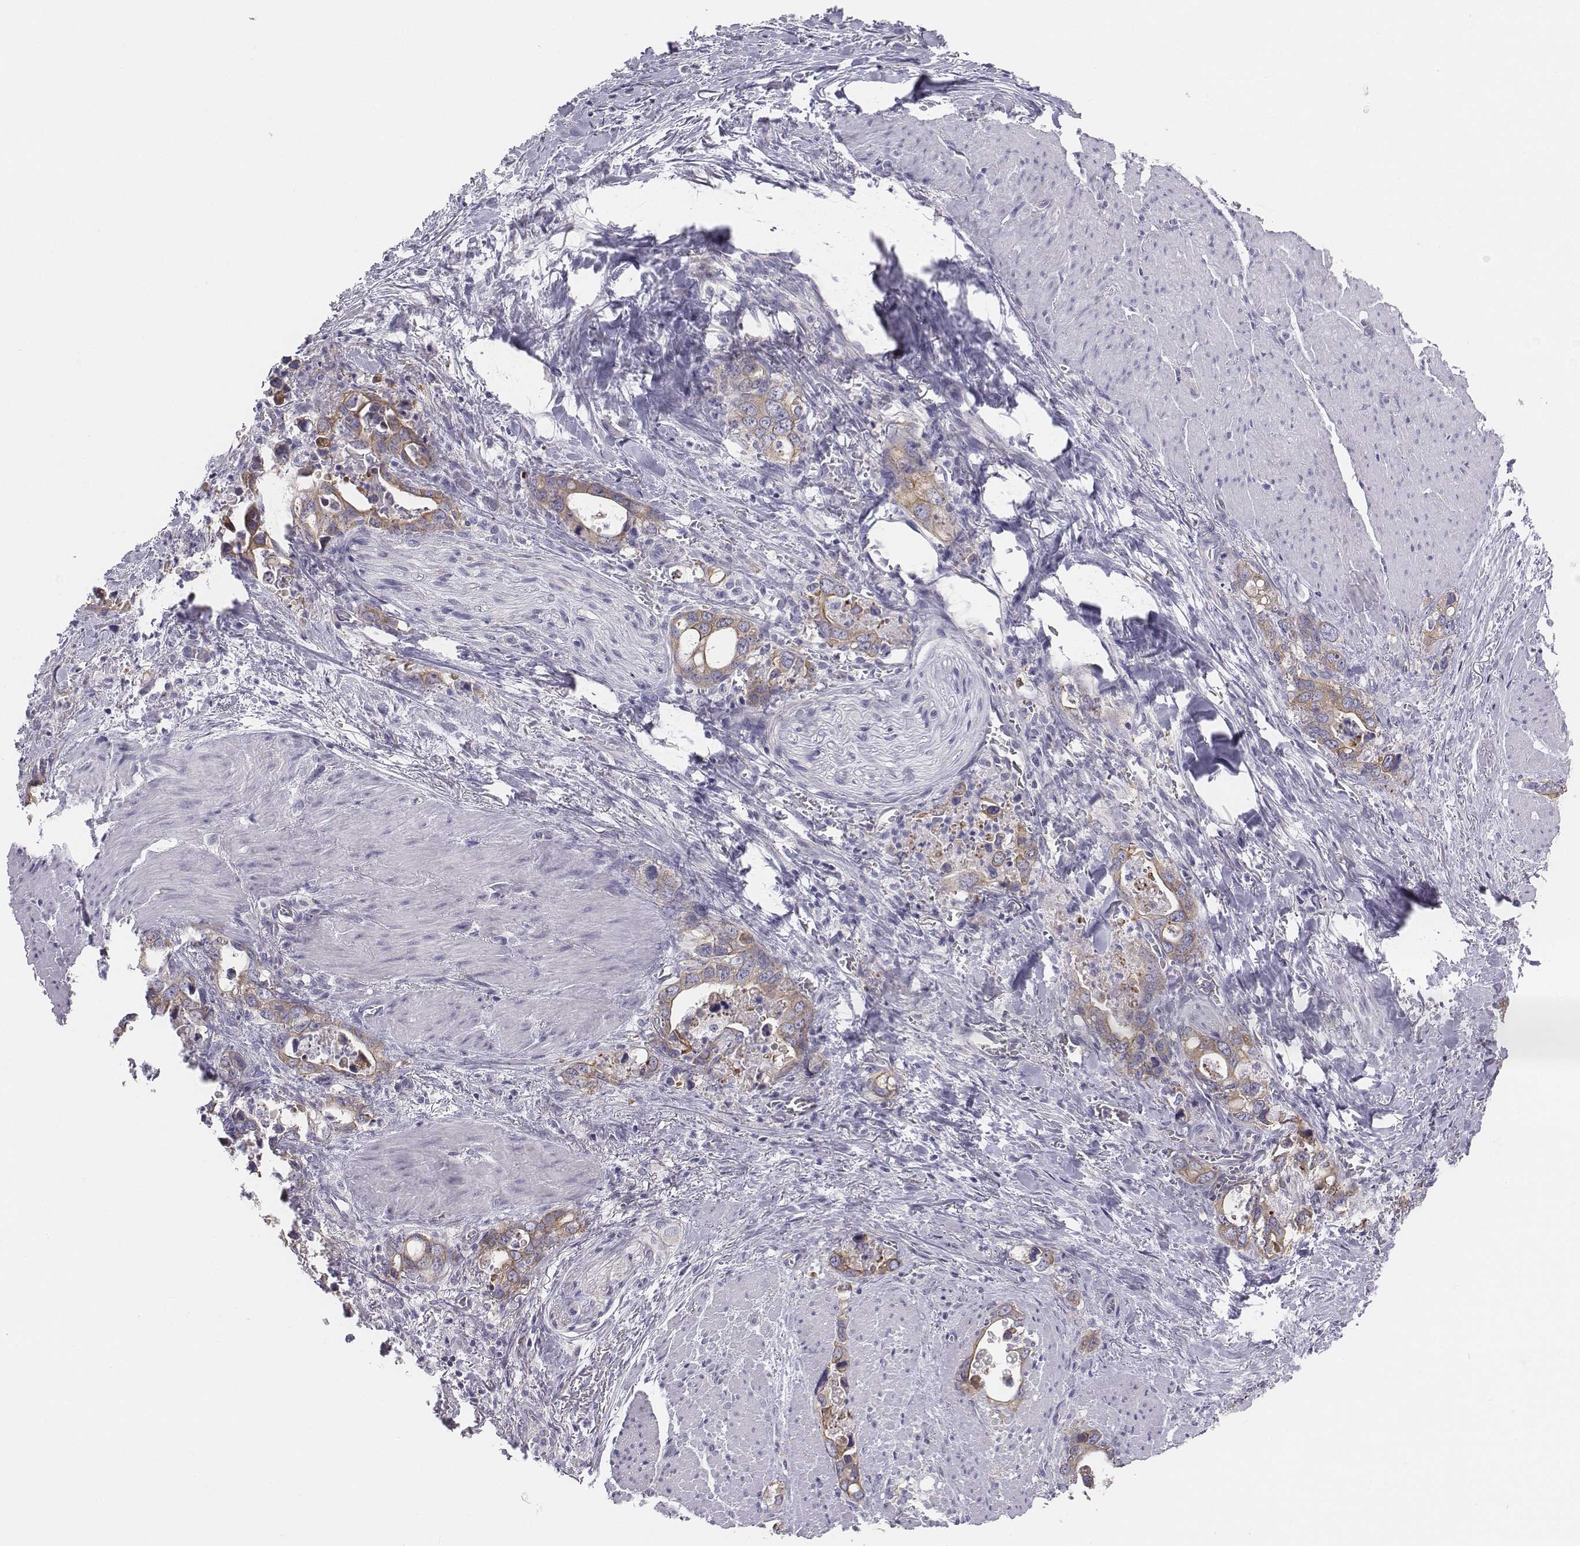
{"staining": {"intensity": "weak", "quantity": "25%-75%", "location": "cytoplasmic/membranous"}, "tissue": "stomach cancer", "cell_type": "Tumor cells", "image_type": "cancer", "snomed": [{"axis": "morphology", "description": "Normal tissue, NOS"}, {"axis": "morphology", "description": "Adenocarcinoma, NOS"}, {"axis": "topography", "description": "Esophagus"}, {"axis": "topography", "description": "Stomach, upper"}], "caption": "Human stomach adenocarcinoma stained with a brown dye exhibits weak cytoplasmic/membranous positive expression in approximately 25%-75% of tumor cells.", "gene": "CHST14", "patient": {"sex": "male", "age": 74}}